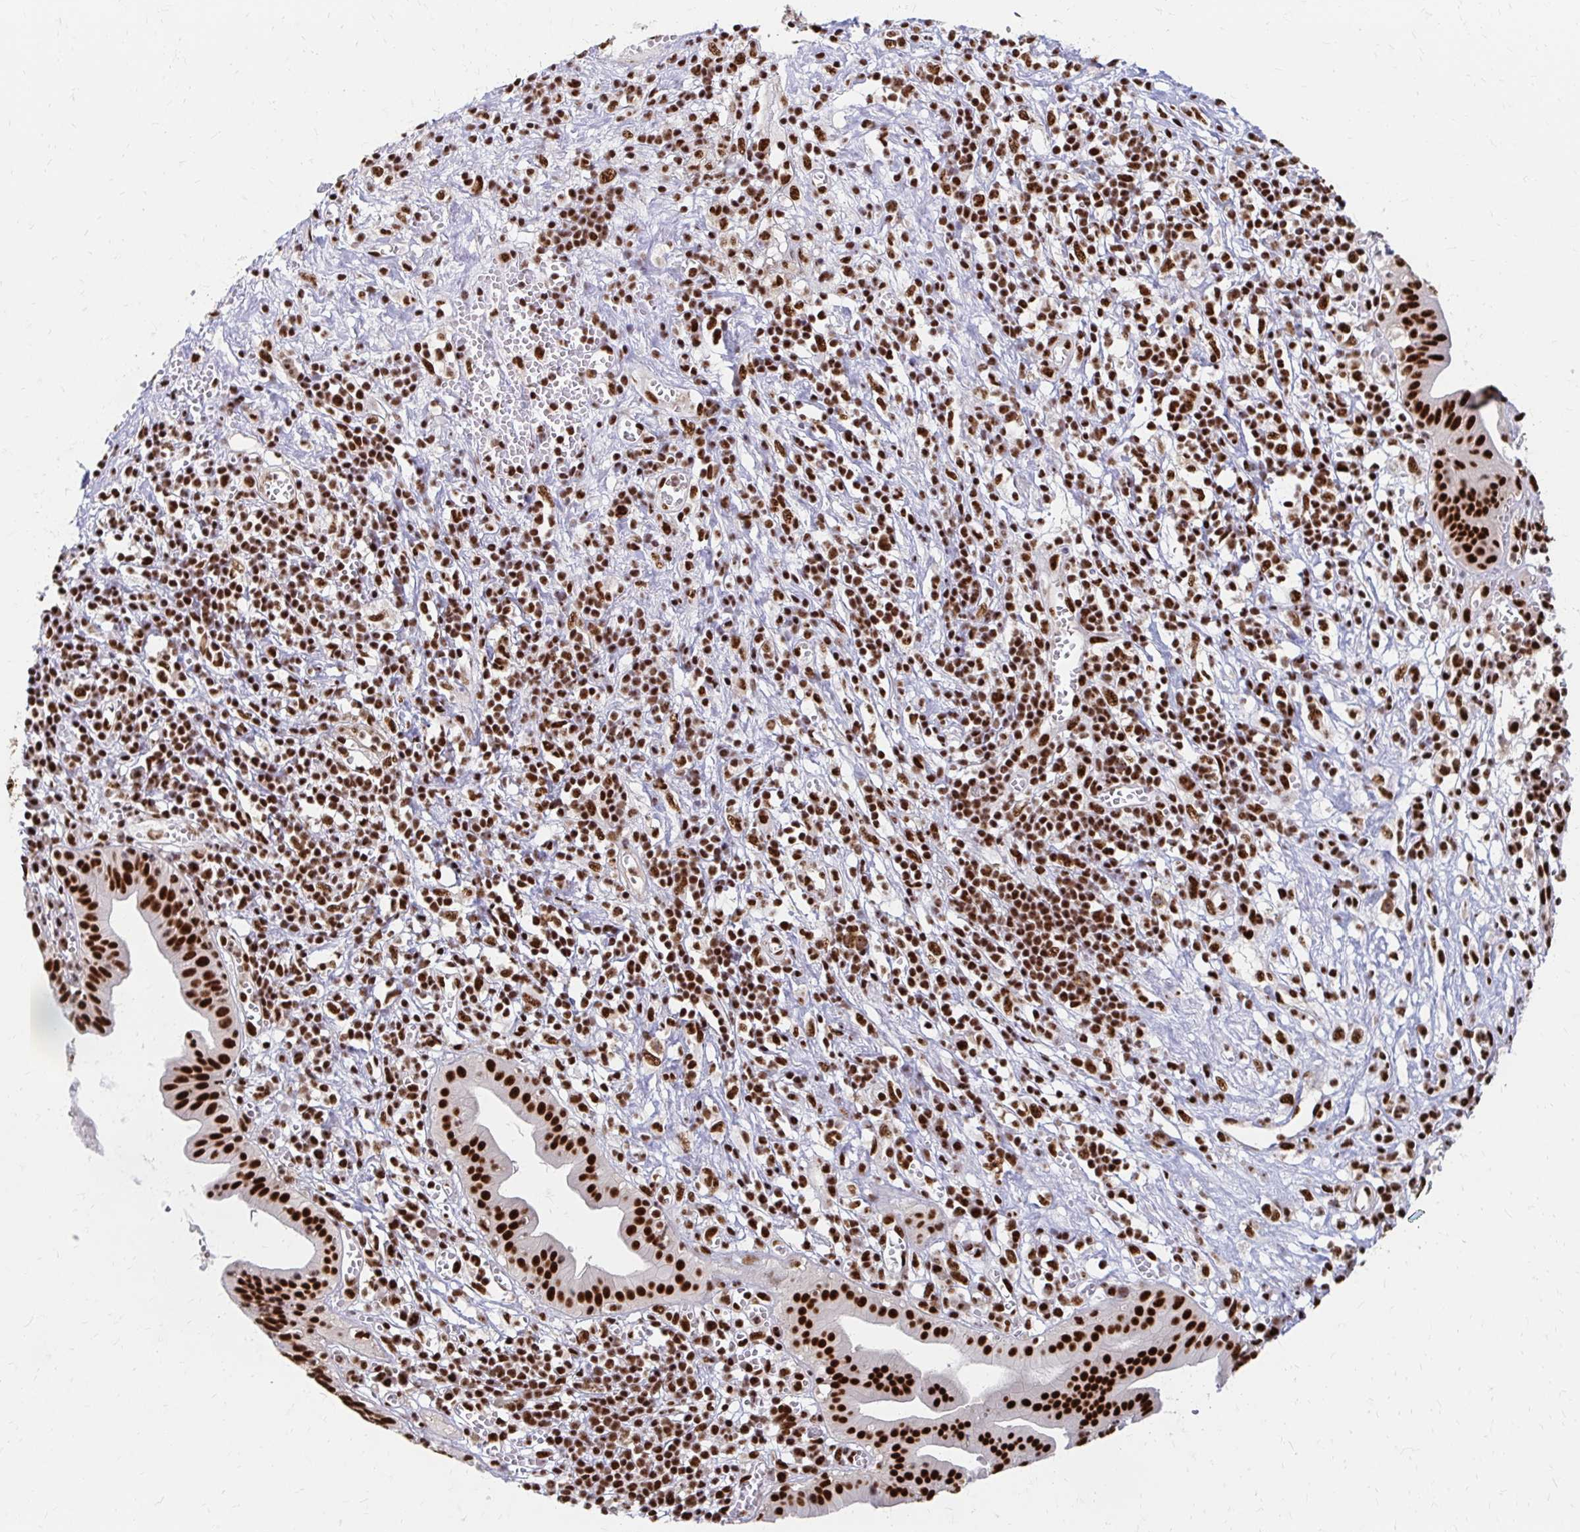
{"staining": {"intensity": "strong", "quantity": ">75%", "location": "nuclear"}, "tissue": "pancreatic cancer", "cell_type": "Tumor cells", "image_type": "cancer", "snomed": [{"axis": "morphology", "description": "Adenocarcinoma, NOS"}, {"axis": "topography", "description": "Pancreas"}], "caption": "This is a histology image of IHC staining of pancreatic adenocarcinoma, which shows strong staining in the nuclear of tumor cells.", "gene": "CNKSR3", "patient": {"sex": "female", "age": 73}}